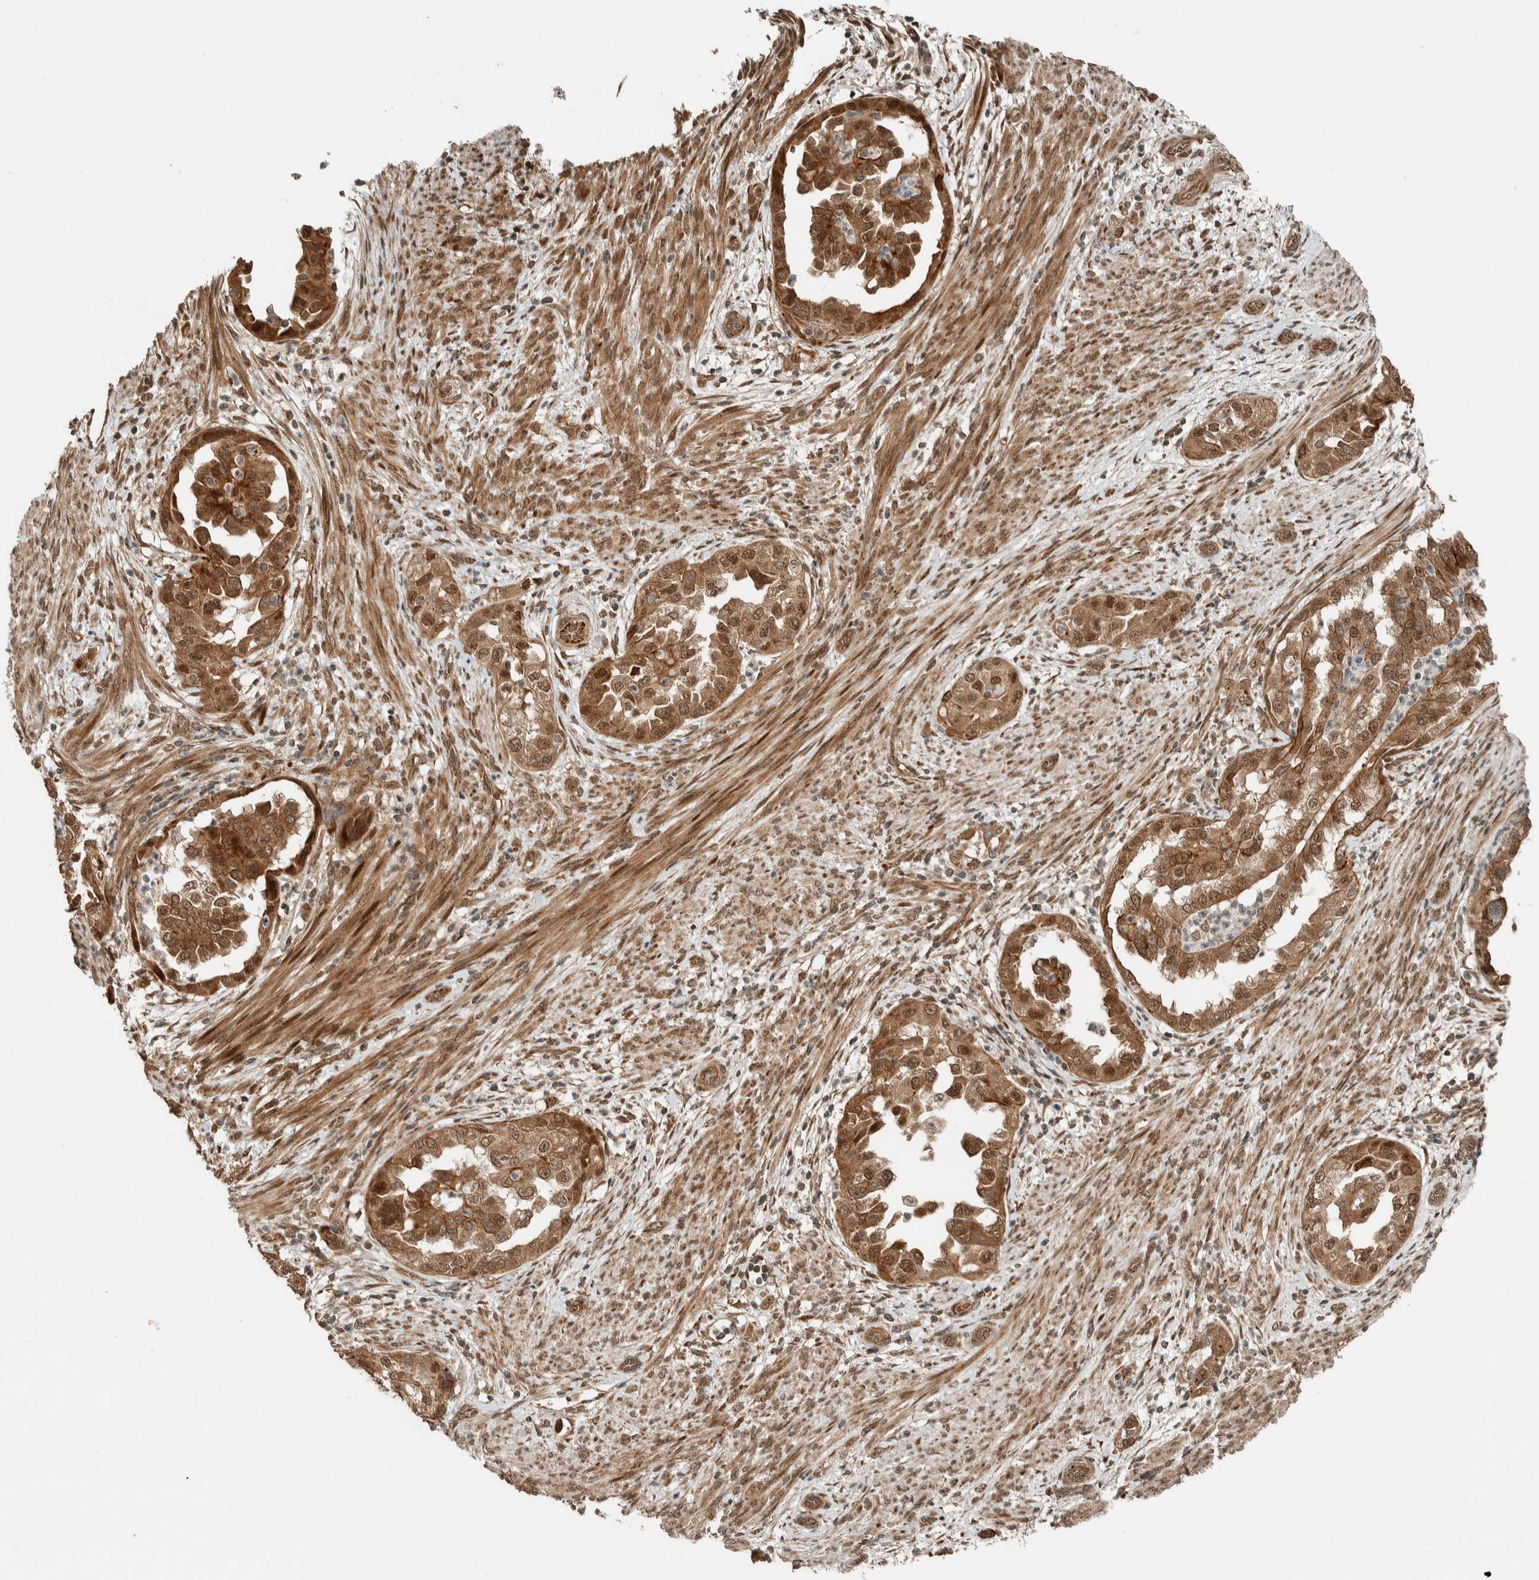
{"staining": {"intensity": "moderate", "quantity": ">75%", "location": "cytoplasmic/membranous,nuclear"}, "tissue": "endometrial cancer", "cell_type": "Tumor cells", "image_type": "cancer", "snomed": [{"axis": "morphology", "description": "Adenocarcinoma, NOS"}, {"axis": "topography", "description": "Endometrium"}], "caption": "Endometrial cancer stained with DAB (3,3'-diaminobenzidine) IHC demonstrates medium levels of moderate cytoplasmic/membranous and nuclear positivity in approximately >75% of tumor cells.", "gene": "STXBP4", "patient": {"sex": "female", "age": 85}}